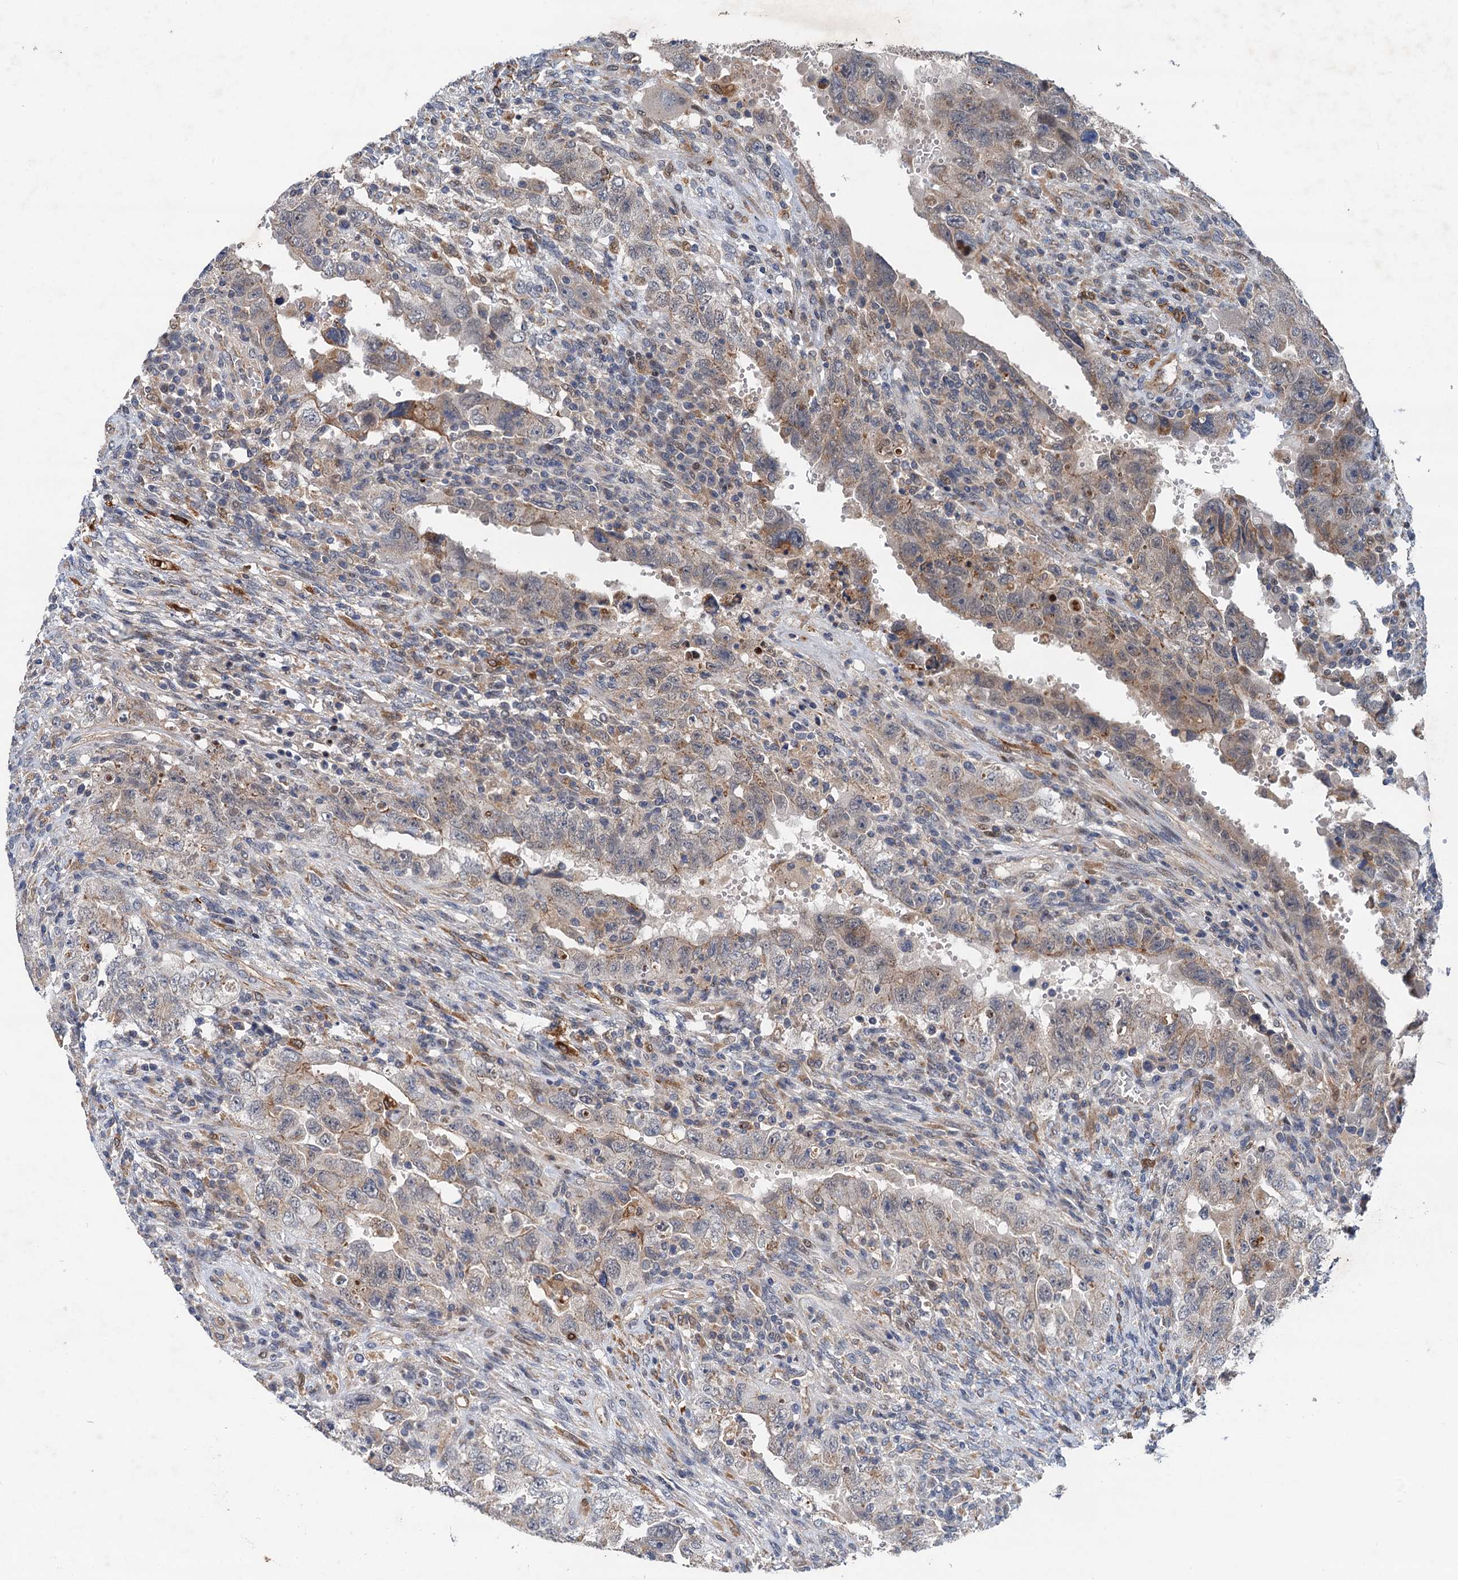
{"staining": {"intensity": "weak", "quantity": "<25%", "location": "cytoplasmic/membranous"}, "tissue": "testis cancer", "cell_type": "Tumor cells", "image_type": "cancer", "snomed": [{"axis": "morphology", "description": "Carcinoma, Embryonal, NOS"}, {"axis": "topography", "description": "Testis"}], "caption": "Tumor cells are negative for brown protein staining in testis embryonal carcinoma.", "gene": "NLRP10", "patient": {"sex": "male", "age": 26}}